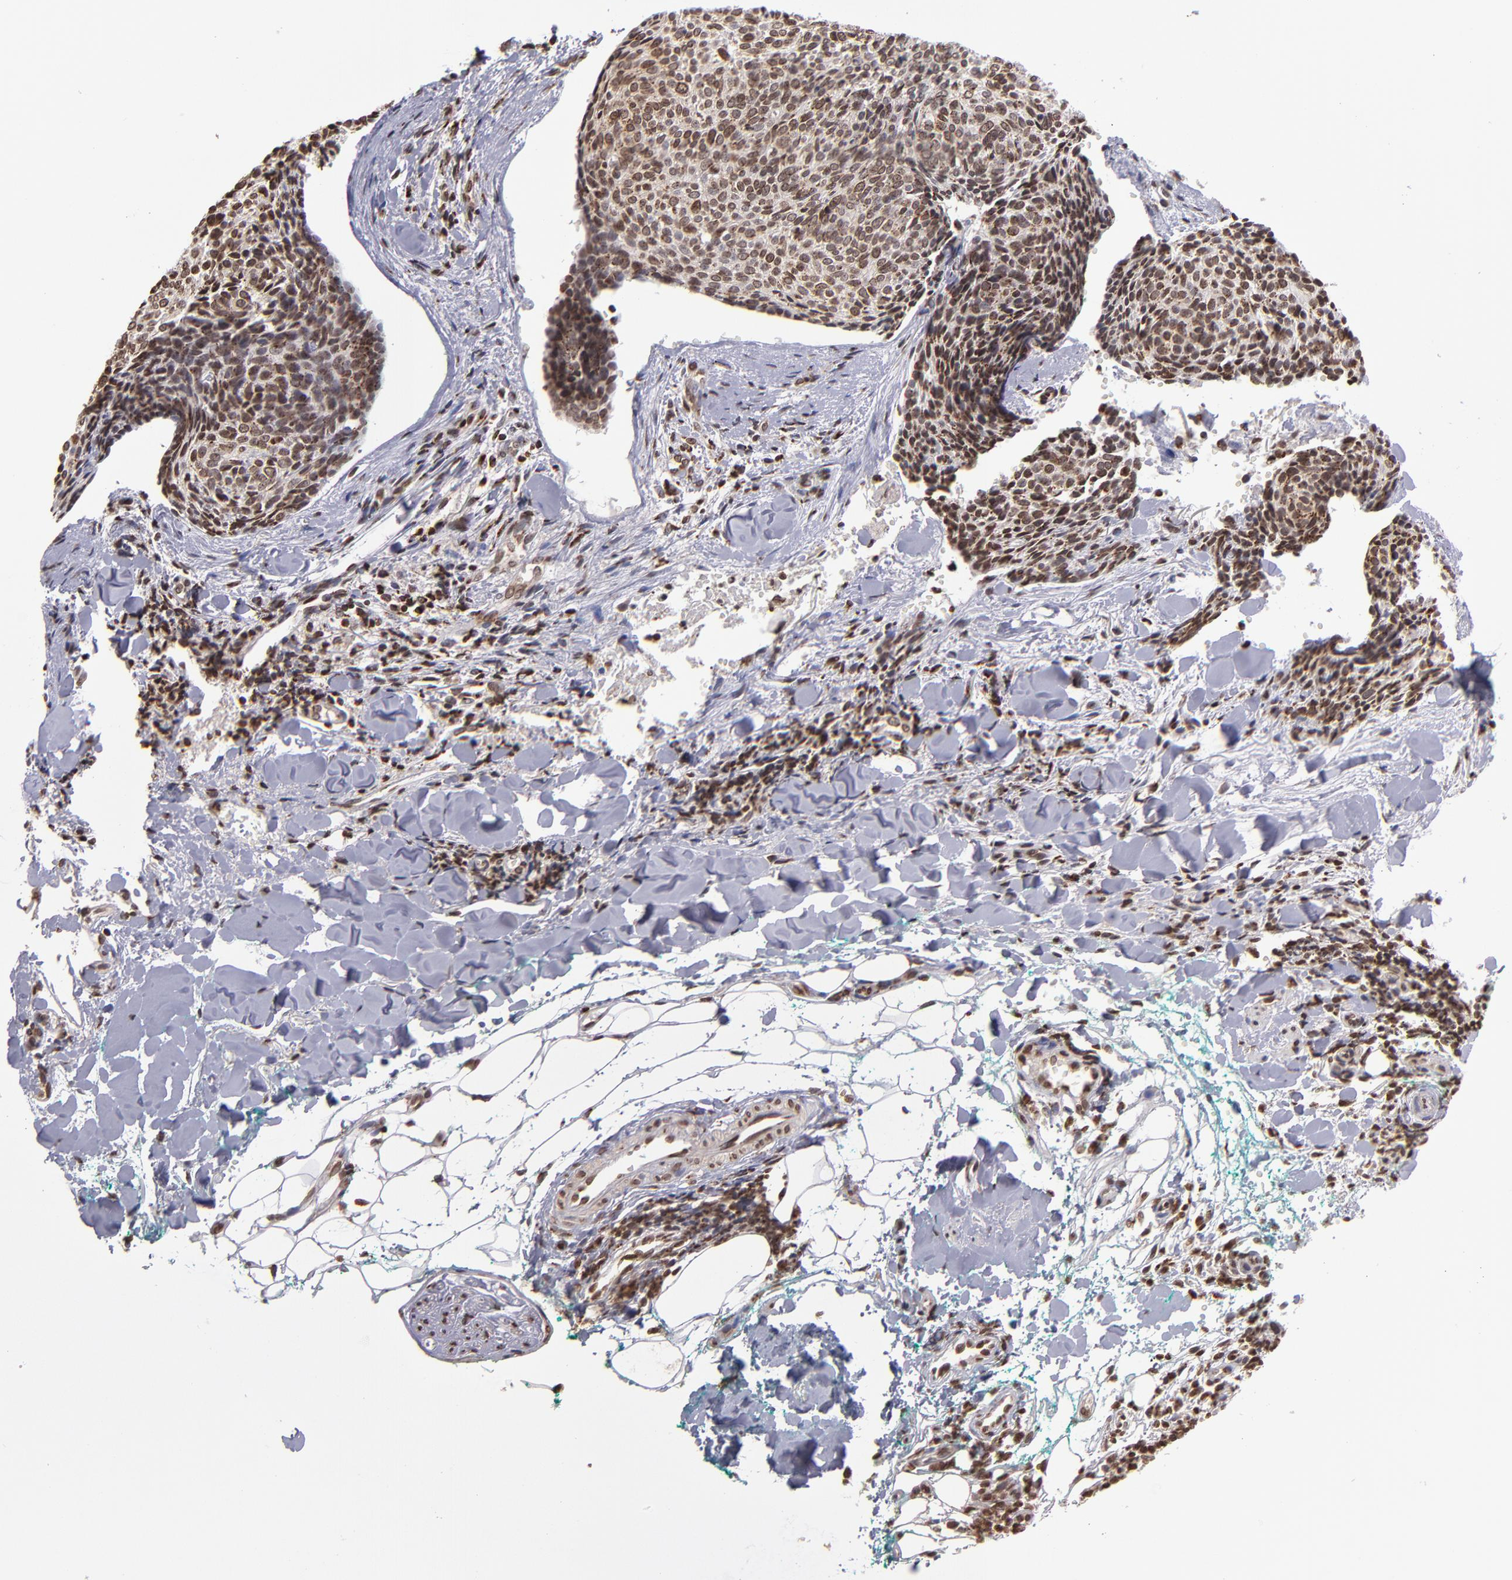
{"staining": {"intensity": "strong", "quantity": ">75%", "location": "cytoplasmic/membranous,nuclear"}, "tissue": "skin cancer", "cell_type": "Tumor cells", "image_type": "cancer", "snomed": [{"axis": "morphology", "description": "Normal tissue, NOS"}, {"axis": "morphology", "description": "Basal cell carcinoma"}, {"axis": "topography", "description": "Skin"}], "caption": "This histopathology image shows basal cell carcinoma (skin) stained with immunohistochemistry (IHC) to label a protein in brown. The cytoplasmic/membranous and nuclear of tumor cells show strong positivity for the protein. Nuclei are counter-stained blue.", "gene": "CSDC2", "patient": {"sex": "female", "age": 57}}